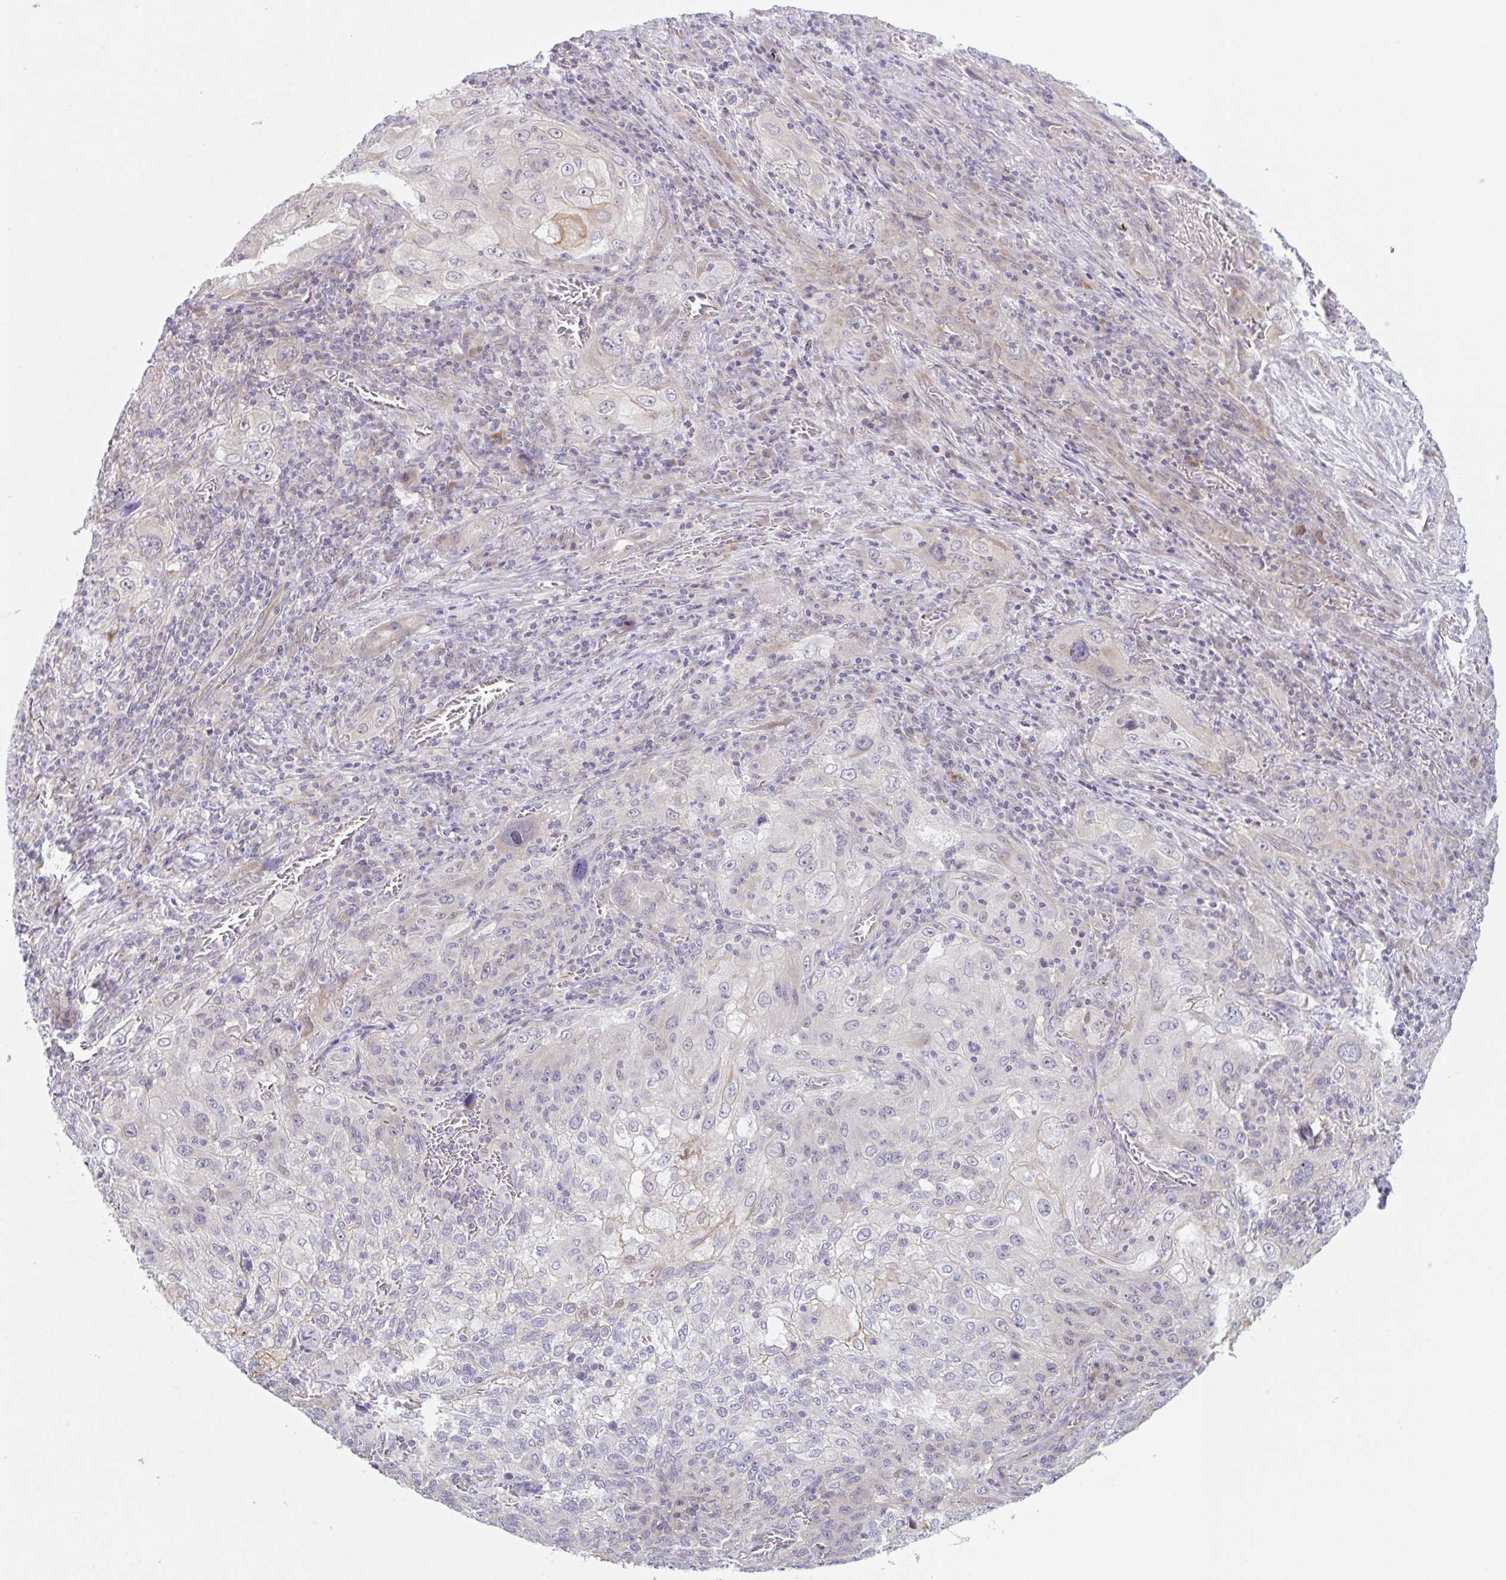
{"staining": {"intensity": "negative", "quantity": "none", "location": "none"}, "tissue": "lung cancer", "cell_type": "Tumor cells", "image_type": "cancer", "snomed": [{"axis": "morphology", "description": "Squamous cell carcinoma, NOS"}, {"axis": "topography", "description": "Lung"}], "caption": "Tumor cells are negative for protein expression in human lung squamous cell carcinoma.", "gene": "TBPL2", "patient": {"sex": "female", "age": 69}}